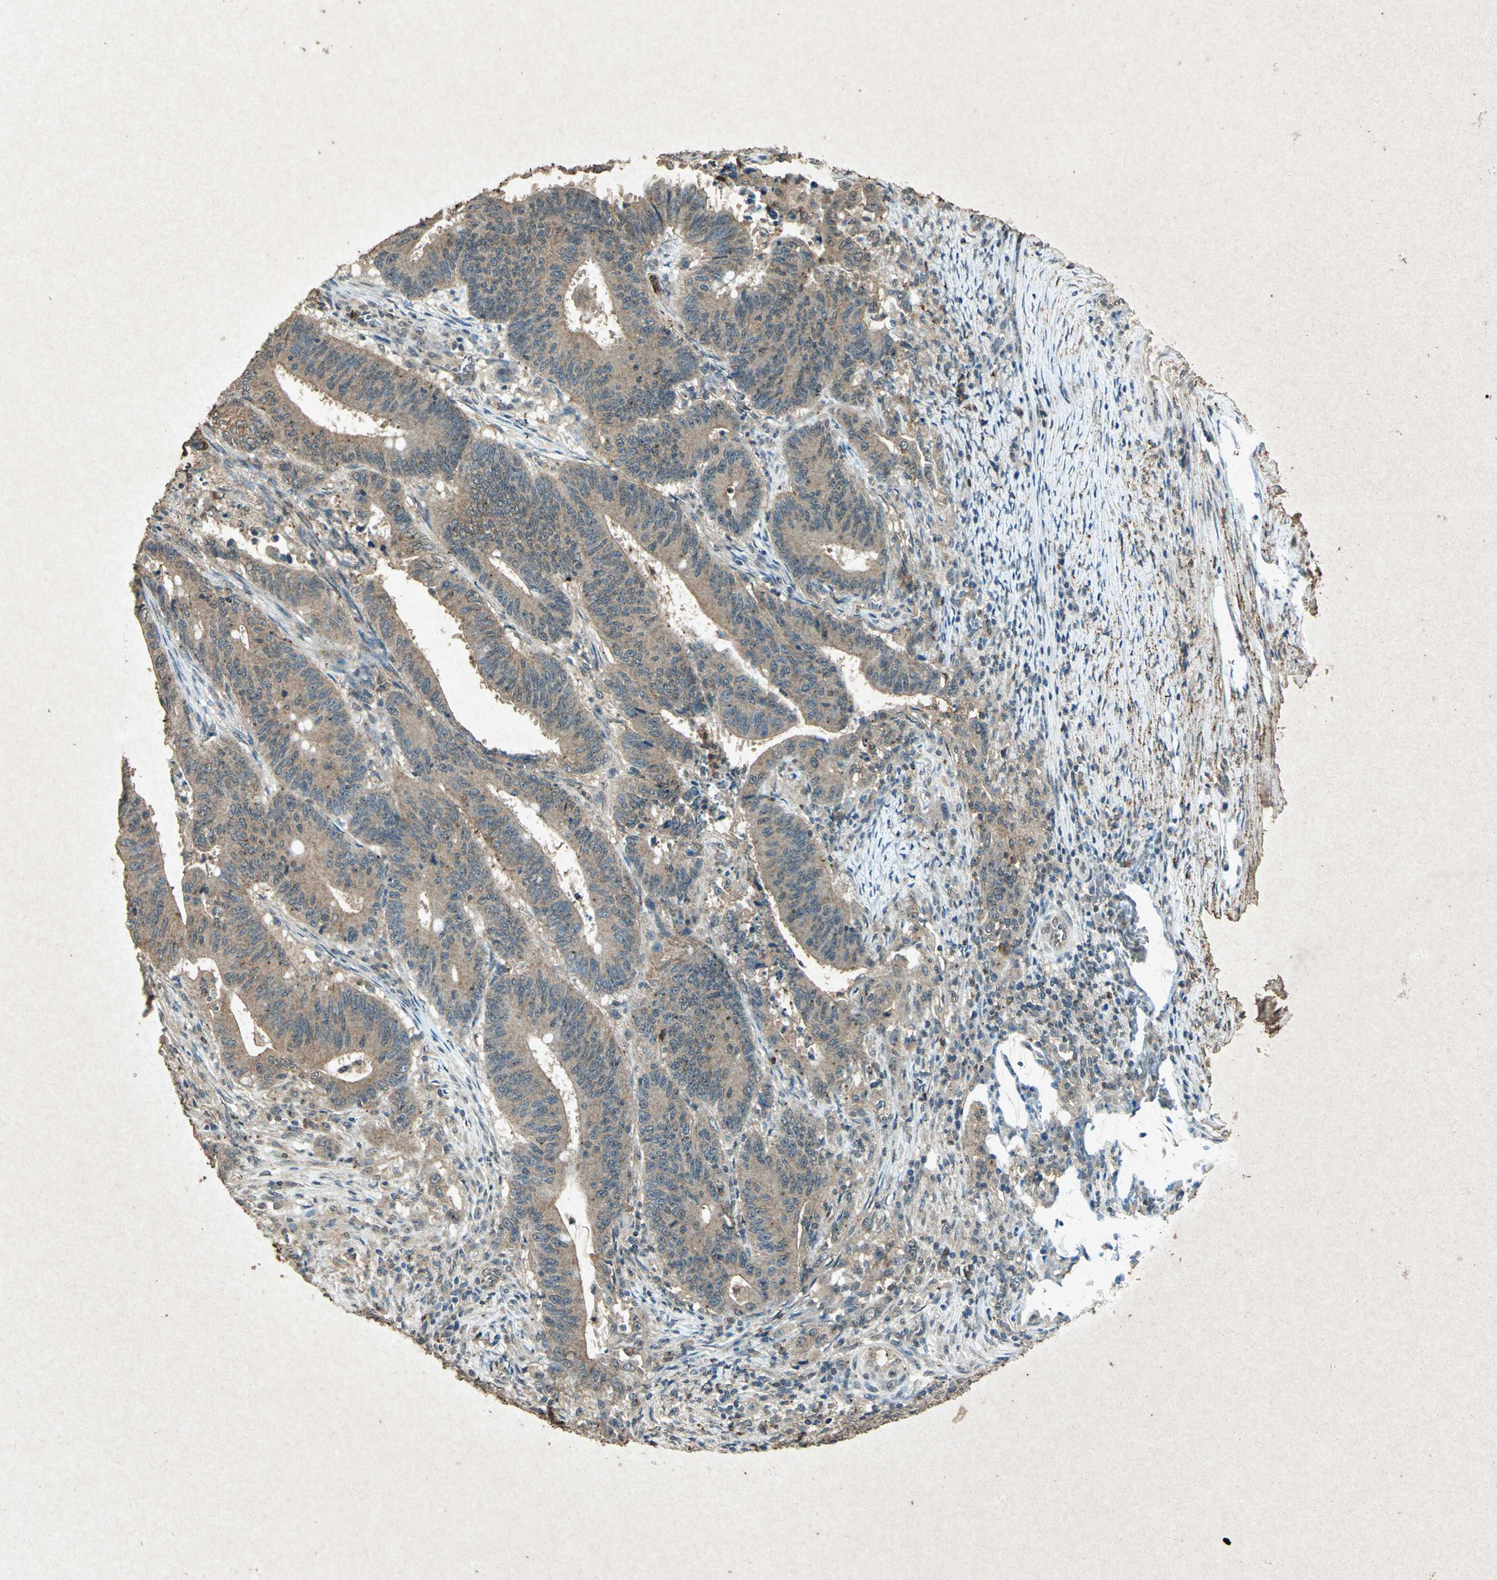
{"staining": {"intensity": "moderate", "quantity": ">75%", "location": "cytoplasmic/membranous"}, "tissue": "colorectal cancer", "cell_type": "Tumor cells", "image_type": "cancer", "snomed": [{"axis": "morphology", "description": "Adenocarcinoma, NOS"}, {"axis": "topography", "description": "Colon"}], "caption": "This histopathology image demonstrates immunohistochemistry staining of human adenocarcinoma (colorectal), with medium moderate cytoplasmic/membranous positivity in approximately >75% of tumor cells.", "gene": "PSEN1", "patient": {"sex": "male", "age": 45}}